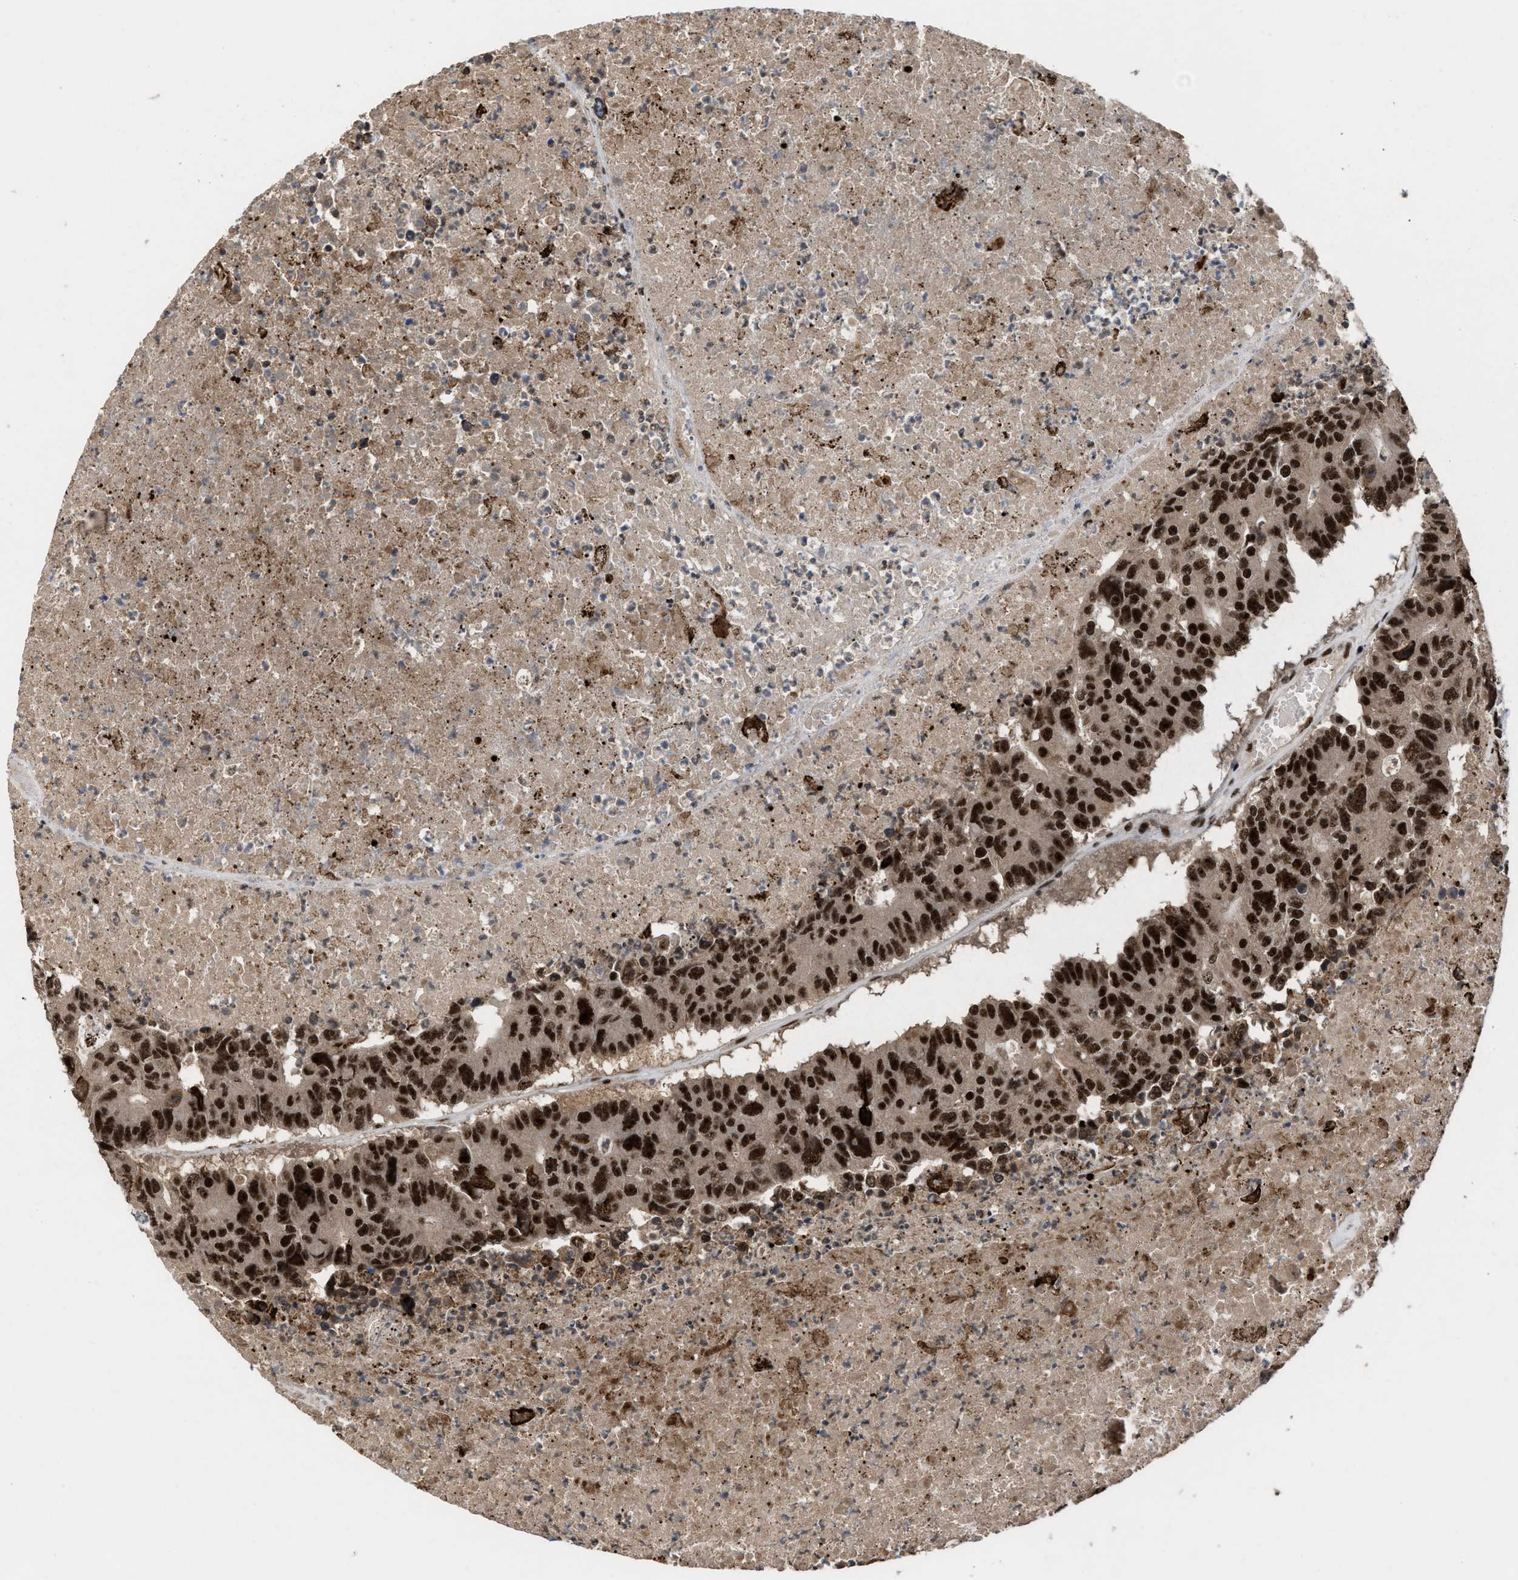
{"staining": {"intensity": "strong", "quantity": ">75%", "location": "nuclear"}, "tissue": "colorectal cancer", "cell_type": "Tumor cells", "image_type": "cancer", "snomed": [{"axis": "morphology", "description": "Adenocarcinoma, NOS"}, {"axis": "topography", "description": "Colon"}], "caption": "A micrograph of human colorectal cancer (adenocarcinoma) stained for a protein displays strong nuclear brown staining in tumor cells.", "gene": "PRPF4", "patient": {"sex": "male", "age": 87}}